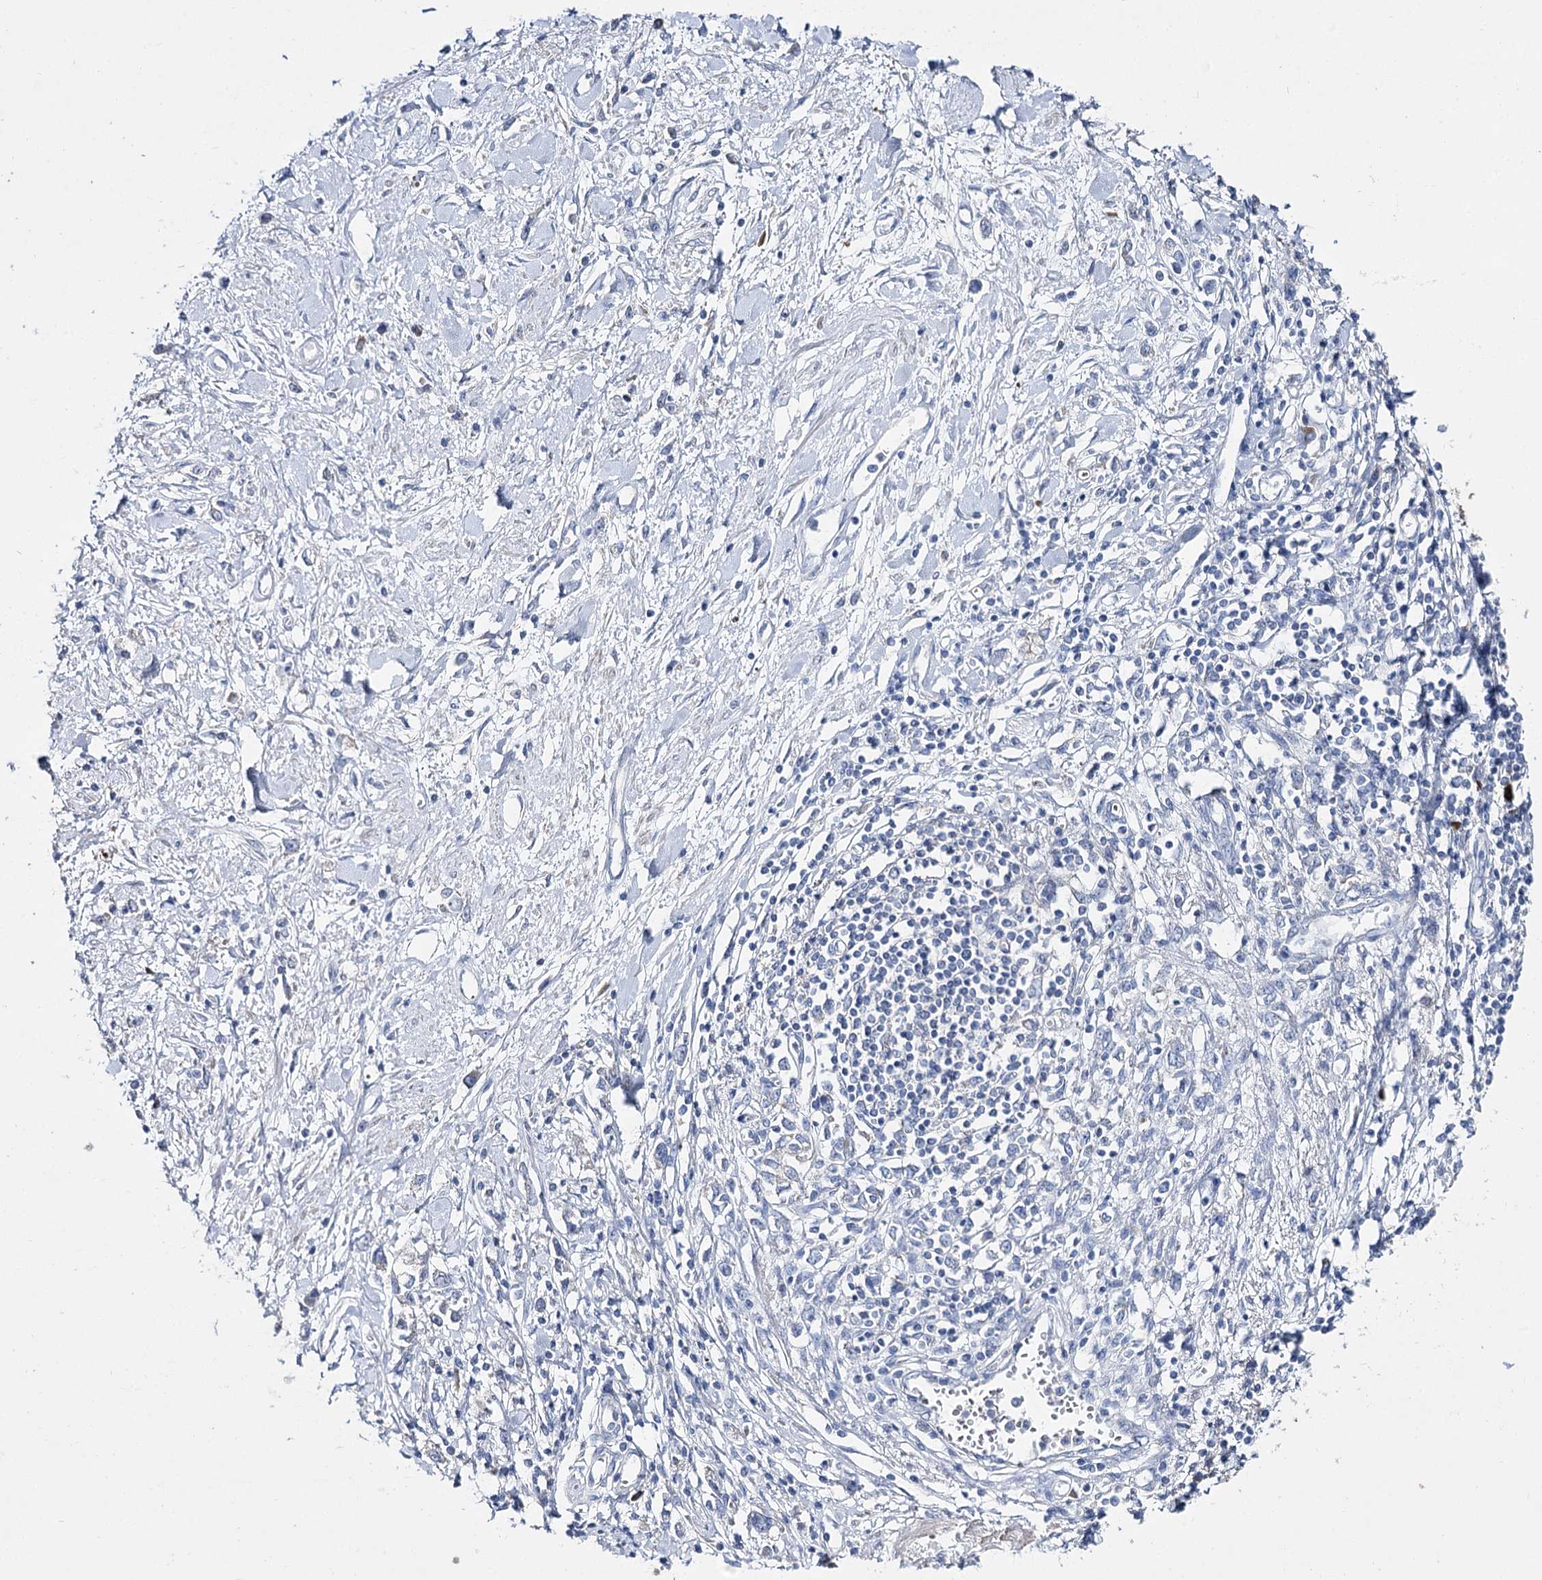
{"staining": {"intensity": "negative", "quantity": "none", "location": "none"}, "tissue": "stomach cancer", "cell_type": "Tumor cells", "image_type": "cancer", "snomed": [{"axis": "morphology", "description": "Adenocarcinoma, NOS"}, {"axis": "topography", "description": "Stomach"}], "caption": "Immunohistochemical staining of stomach cancer (adenocarcinoma) reveals no significant positivity in tumor cells.", "gene": "NRAP", "patient": {"sex": "female", "age": 76}}